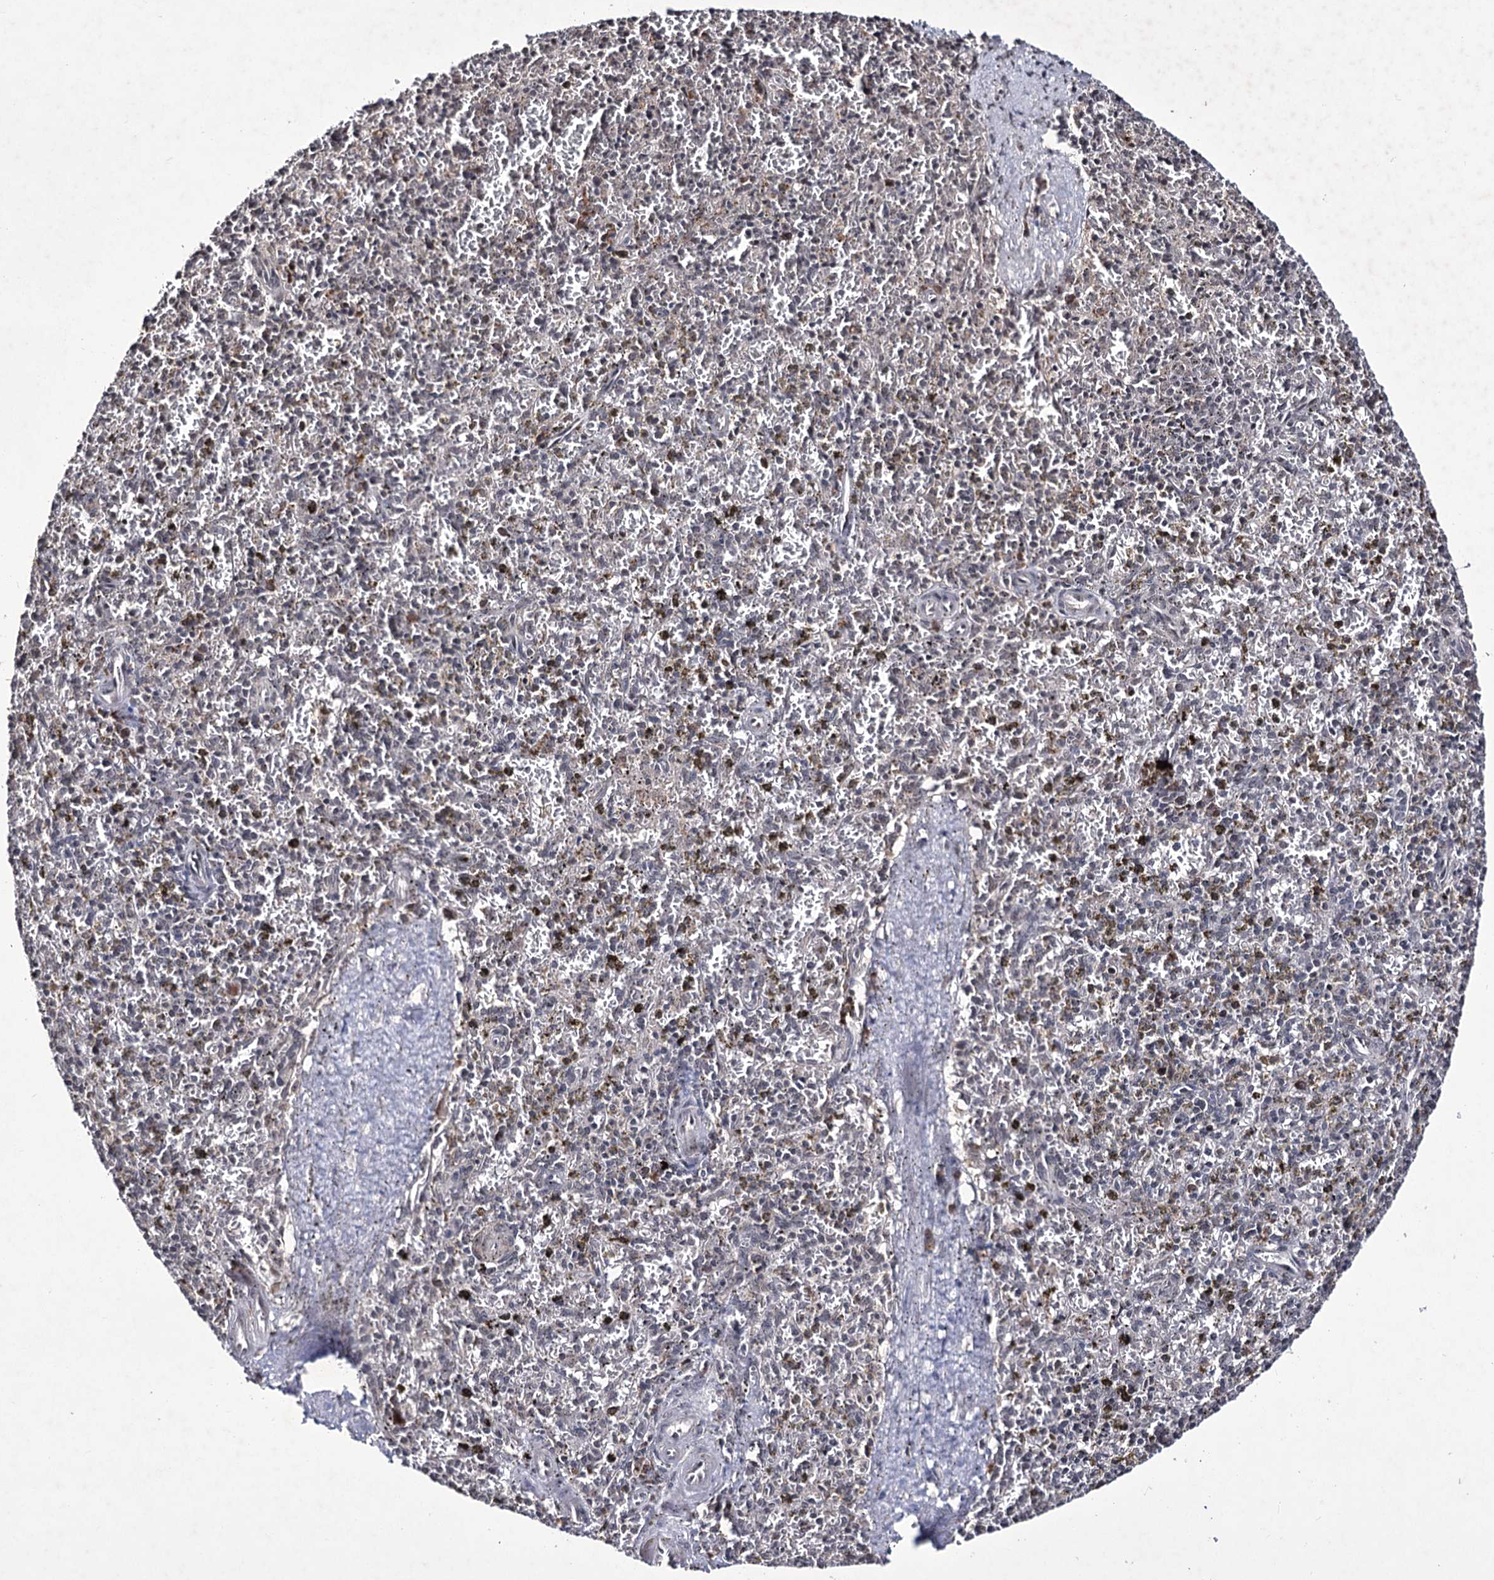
{"staining": {"intensity": "negative", "quantity": "none", "location": "none"}, "tissue": "spleen", "cell_type": "Cells in red pulp", "image_type": "normal", "snomed": [{"axis": "morphology", "description": "Normal tissue, NOS"}, {"axis": "topography", "description": "Spleen"}], "caption": "This histopathology image is of unremarkable spleen stained with IHC to label a protein in brown with the nuclei are counter-stained blue. There is no expression in cells in red pulp. (DAB (3,3'-diaminobenzidine) immunohistochemistry (IHC), high magnification).", "gene": "VGLL4", "patient": {"sex": "male", "age": 72}}